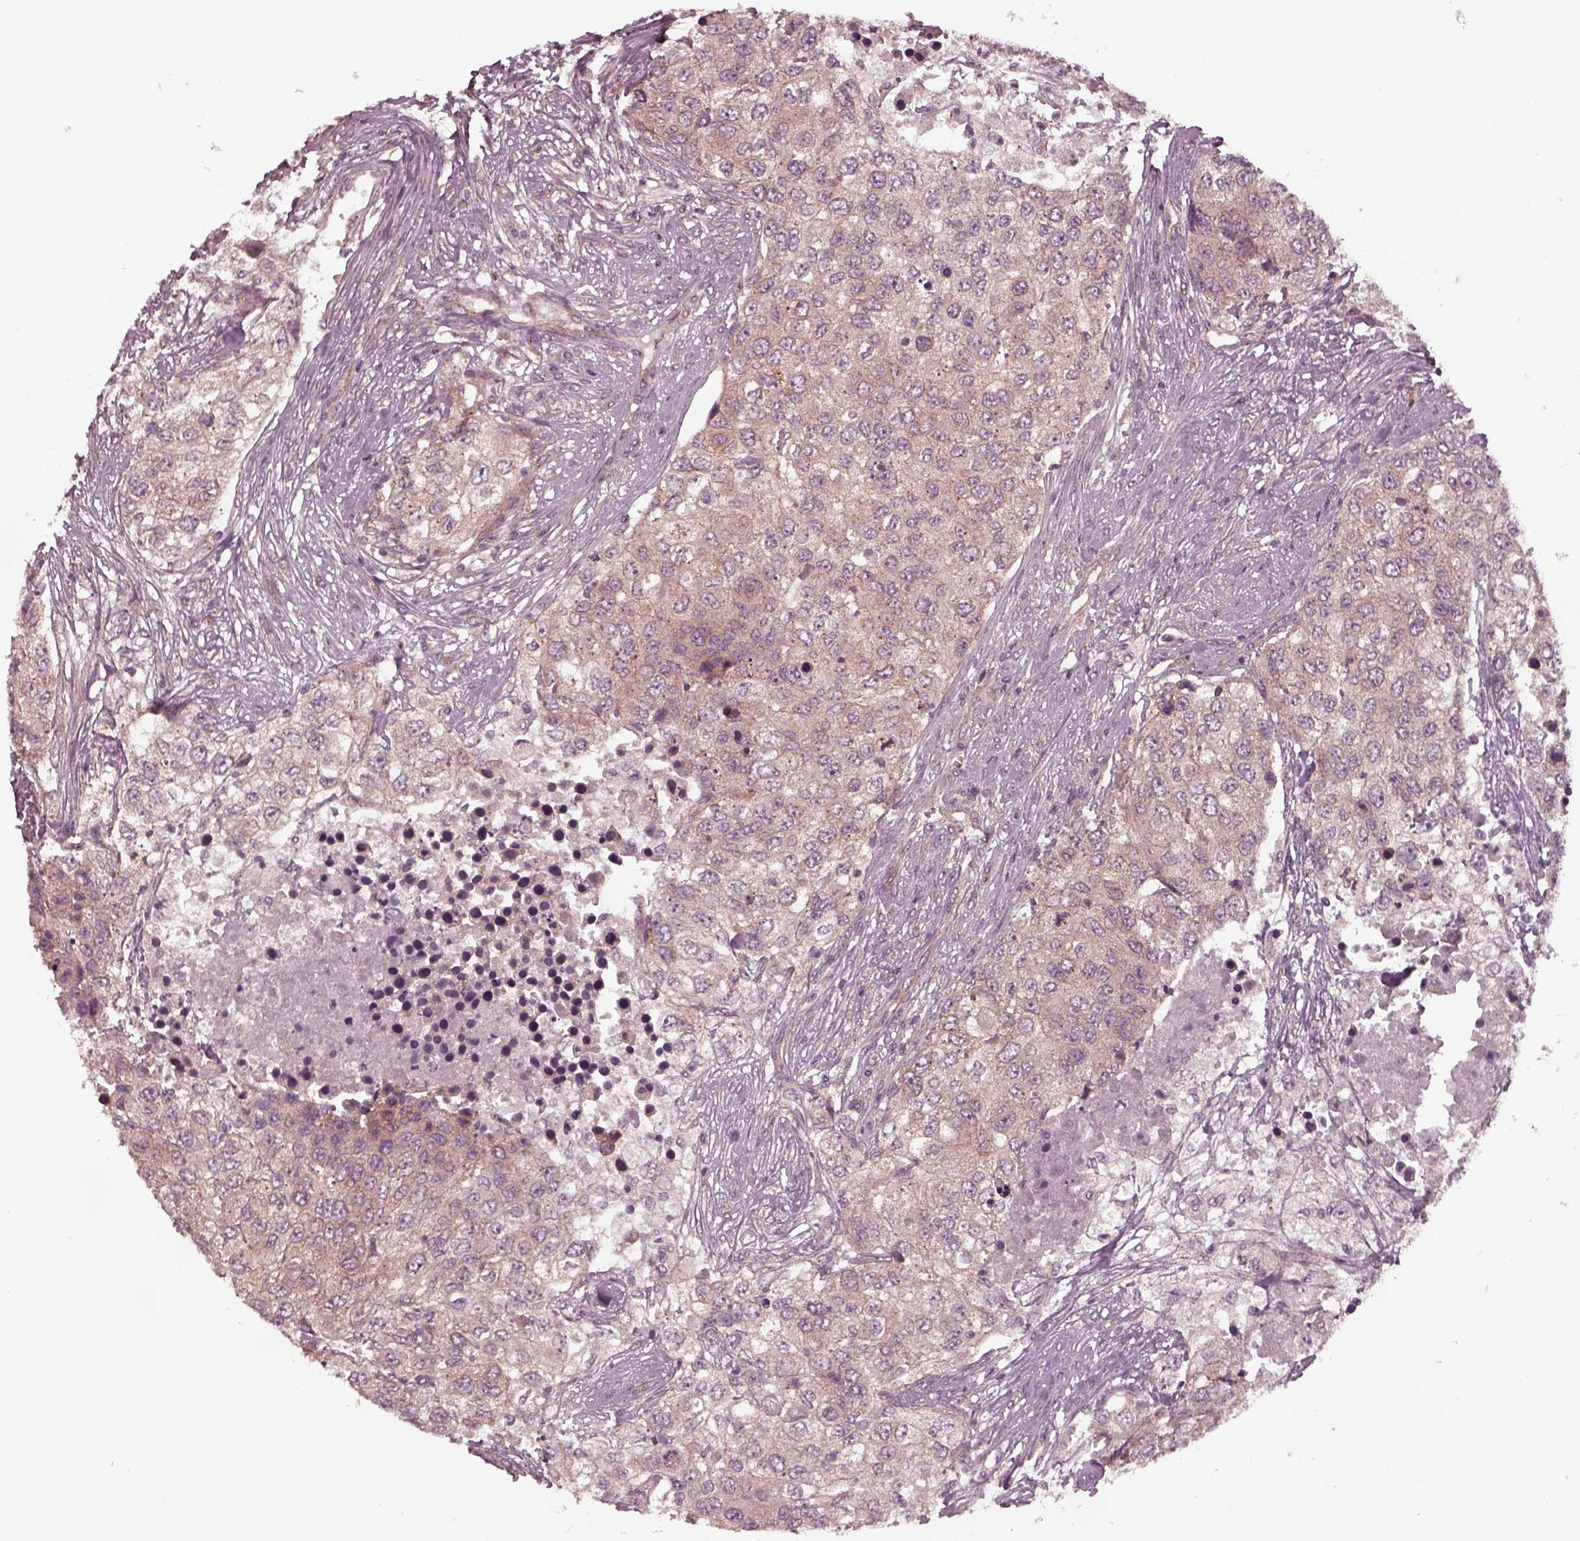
{"staining": {"intensity": "weak", "quantity": ">75%", "location": "cytoplasmic/membranous"}, "tissue": "urothelial cancer", "cell_type": "Tumor cells", "image_type": "cancer", "snomed": [{"axis": "morphology", "description": "Urothelial carcinoma, High grade"}, {"axis": "topography", "description": "Urinary bladder"}], "caption": "Urothelial cancer stained for a protein (brown) shows weak cytoplasmic/membranous positive expression in approximately >75% of tumor cells.", "gene": "TUBG1", "patient": {"sex": "female", "age": 78}}